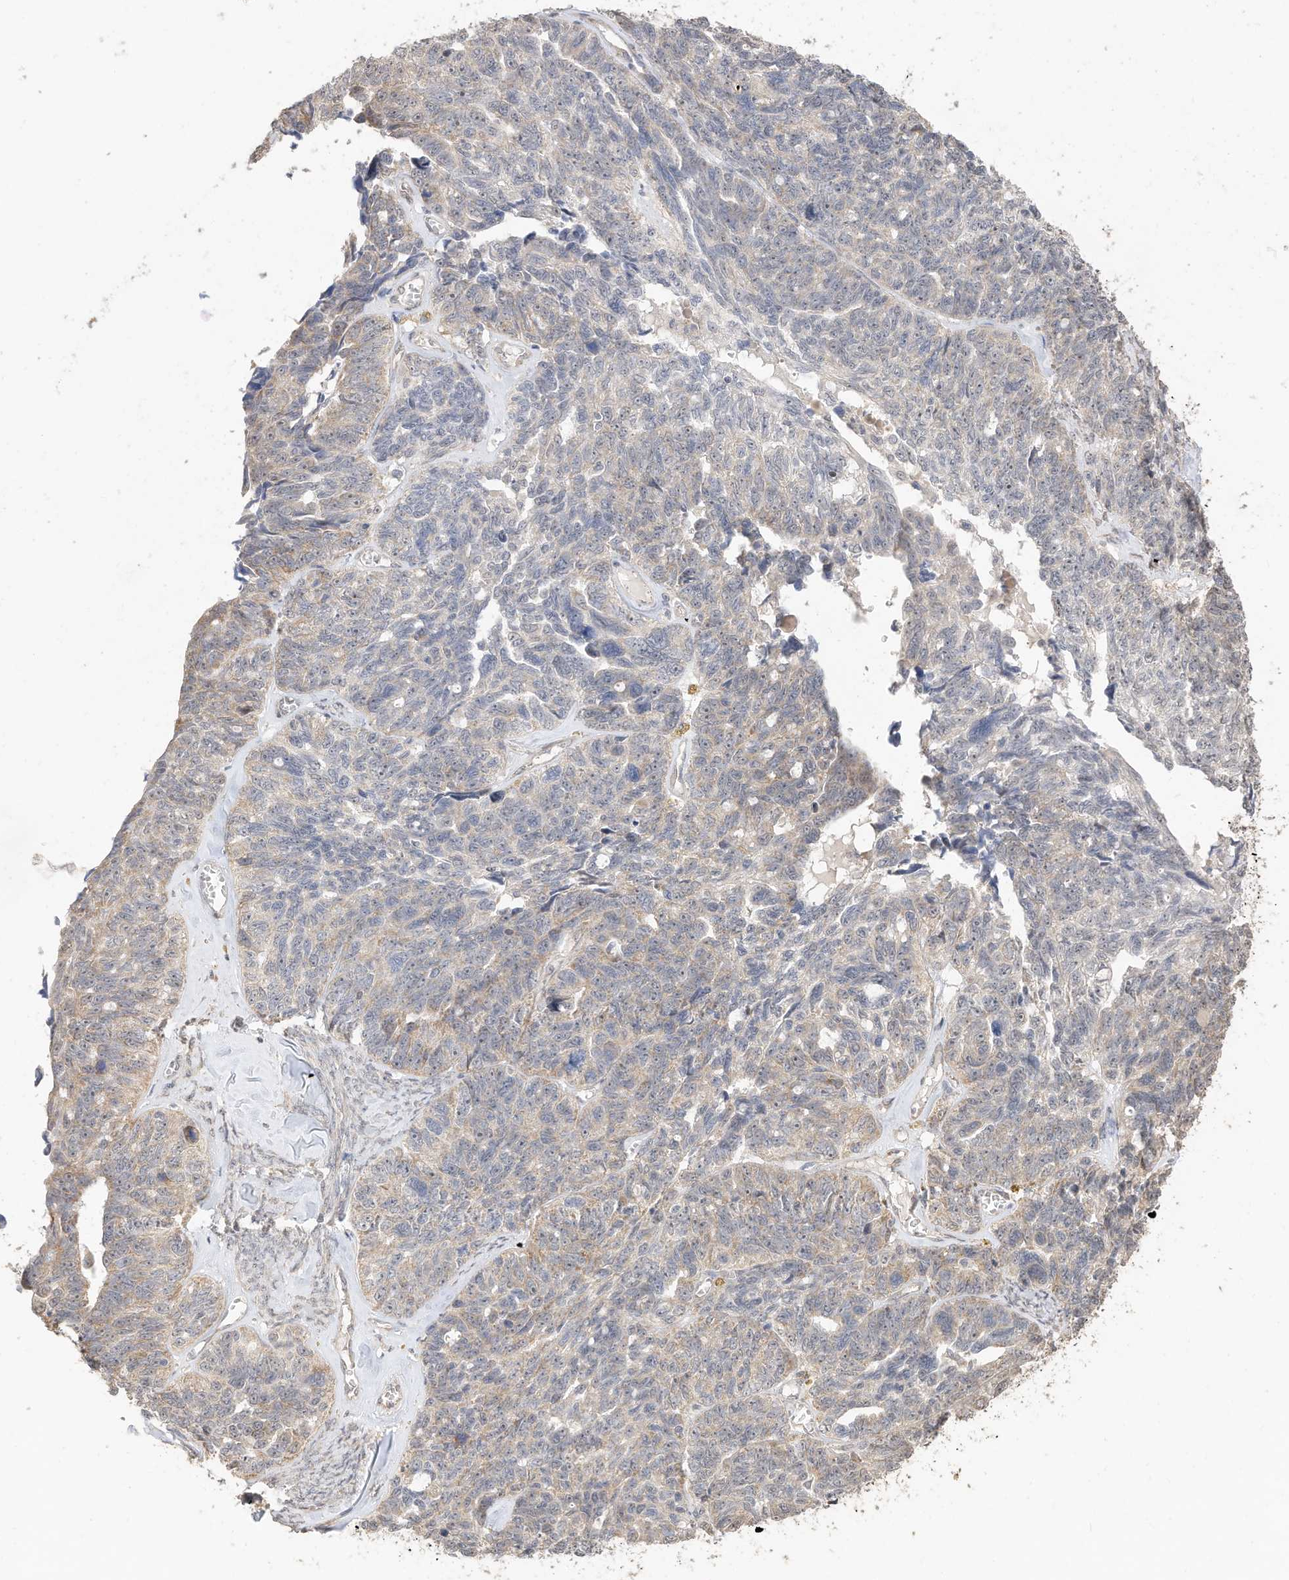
{"staining": {"intensity": "moderate", "quantity": "<25%", "location": "cytoplasmic/membranous"}, "tissue": "ovarian cancer", "cell_type": "Tumor cells", "image_type": "cancer", "snomed": [{"axis": "morphology", "description": "Cystadenocarcinoma, serous, NOS"}, {"axis": "topography", "description": "Ovary"}], "caption": "Tumor cells demonstrate low levels of moderate cytoplasmic/membranous staining in about <25% of cells in human ovarian serous cystadenocarcinoma.", "gene": "CAGE1", "patient": {"sex": "female", "age": 79}}